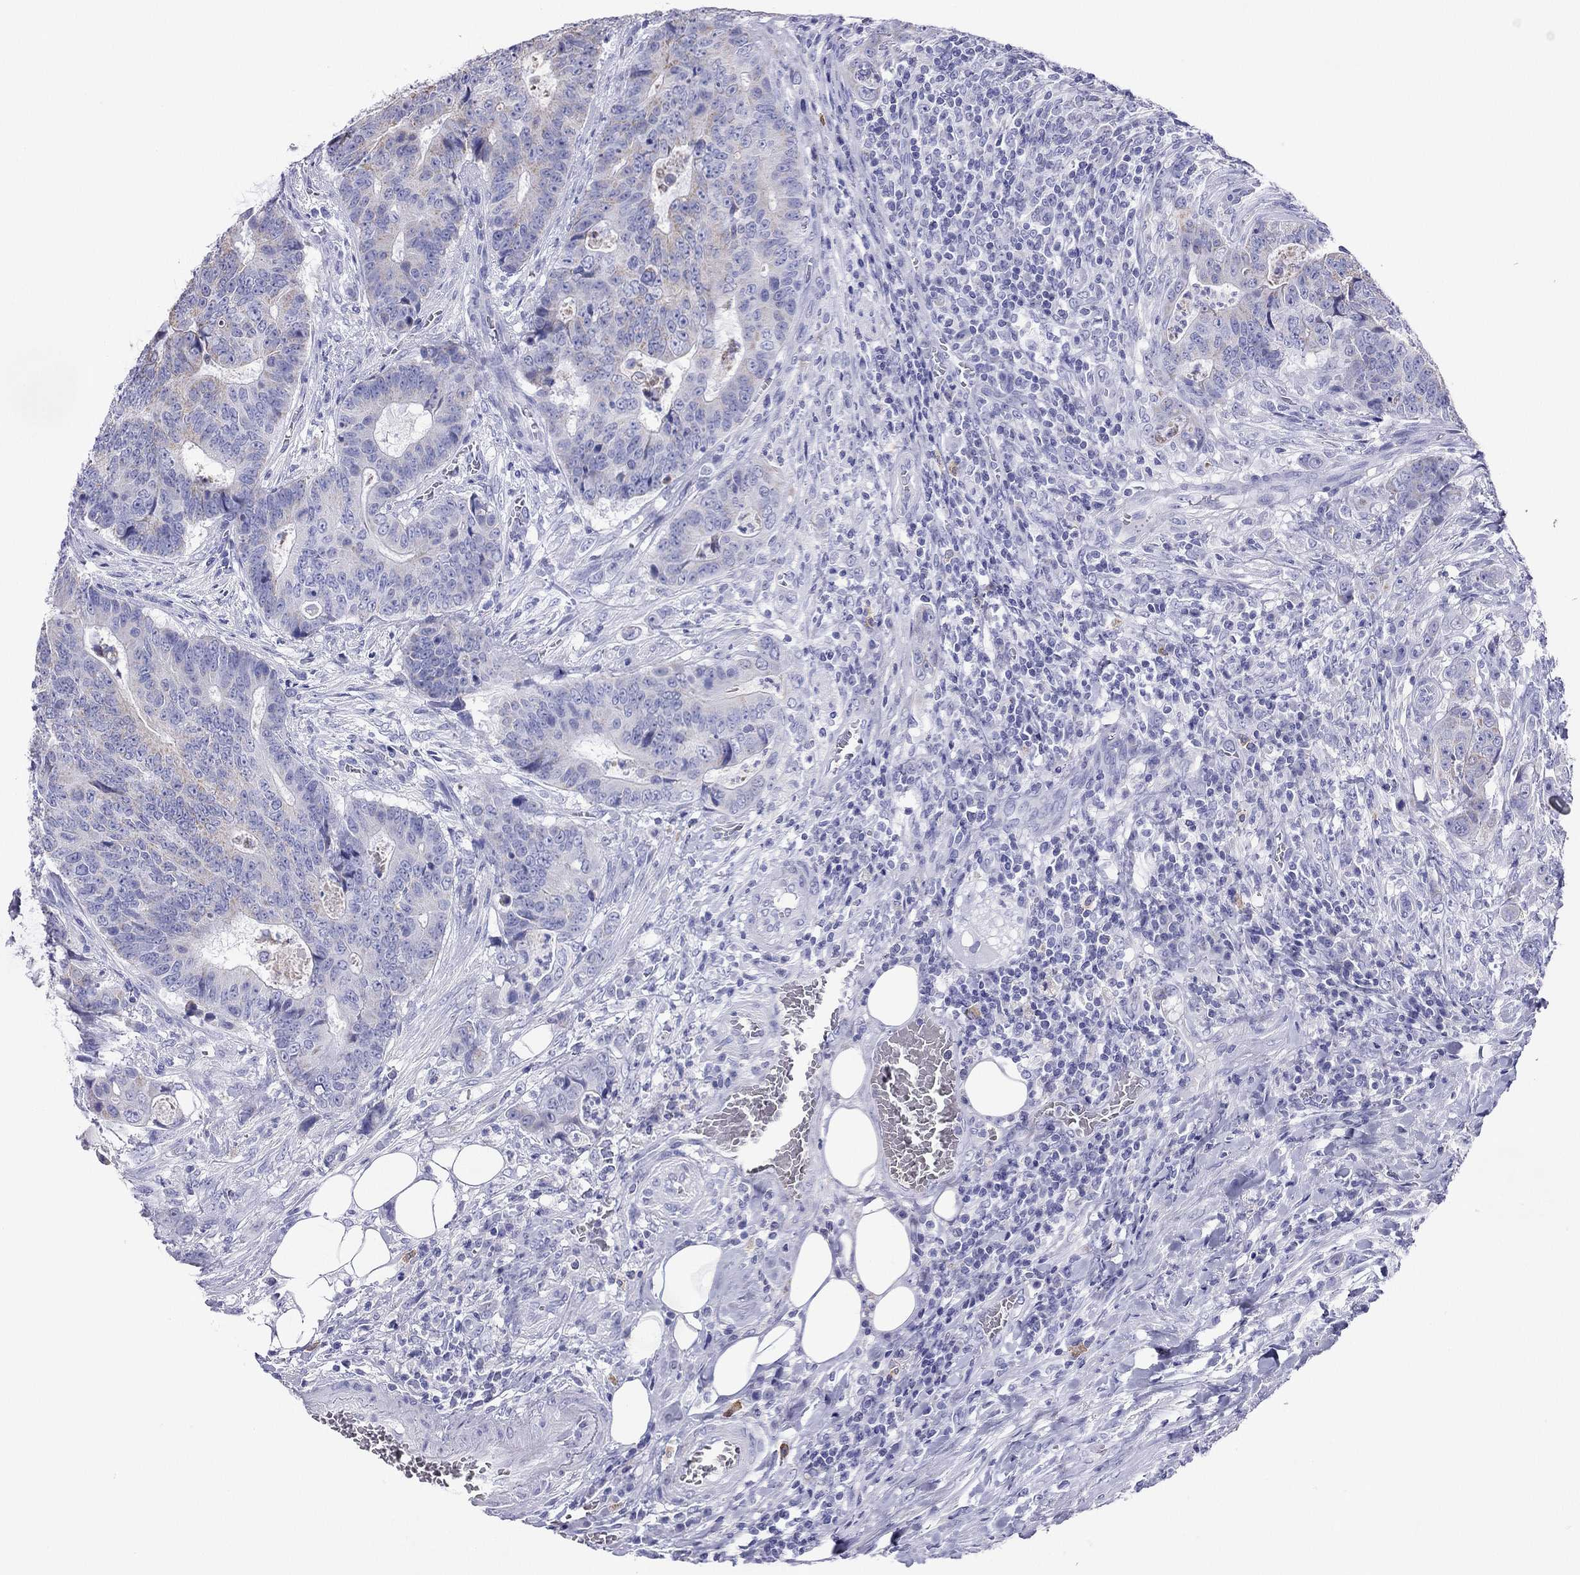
{"staining": {"intensity": "weak", "quantity": "<25%", "location": "cytoplasmic/membranous"}, "tissue": "colorectal cancer", "cell_type": "Tumor cells", "image_type": "cancer", "snomed": [{"axis": "morphology", "description": "Adenocarcinoma, NOS"}, {"axis": "topography", "description": "Colon"}], "caption": "Immunohistochemistry (IHC) of human colorectal adenocarcinoma displays no staining in tumor cells.", "gene": "DPY19L2", "patient": {"sex": "female", "age": 48}}